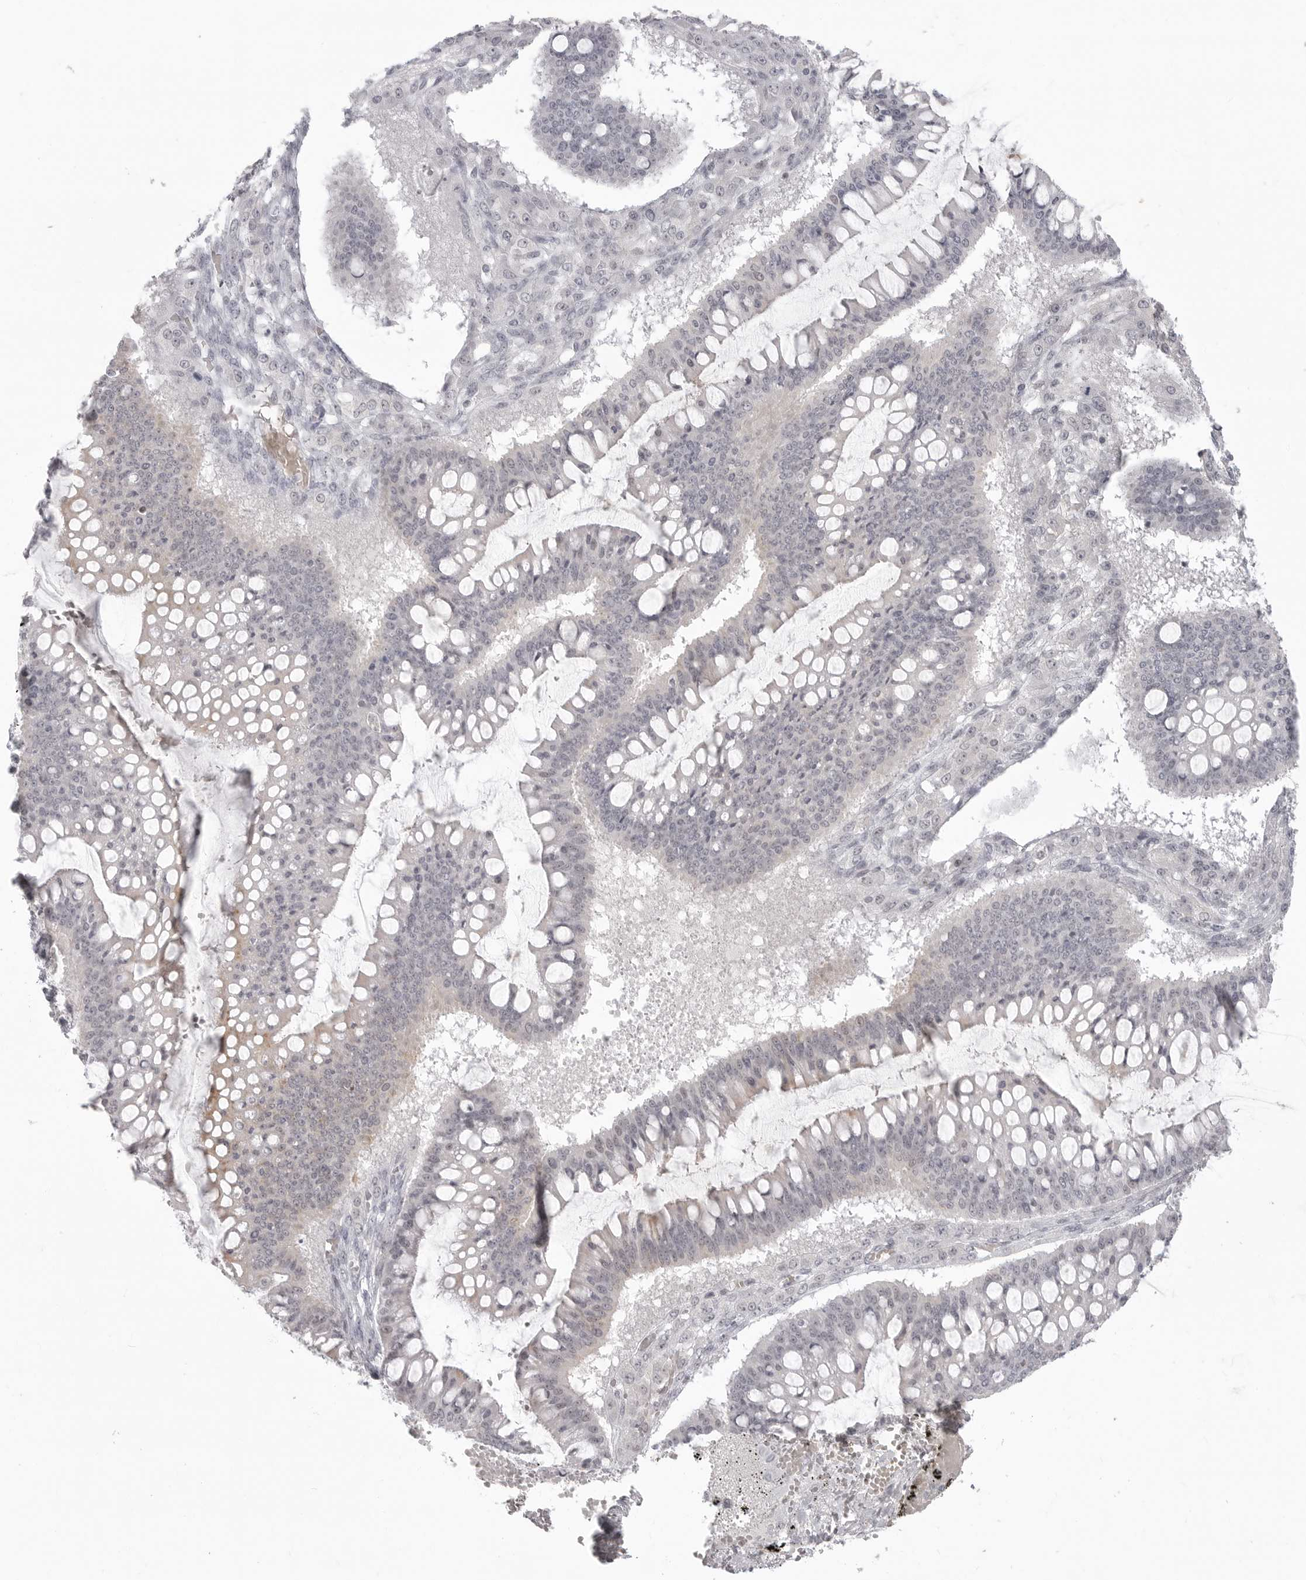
{"staining": {"intensity": "weak", "quantity": "<25%", "location": "cytoplasmic/membranous"}, "tissue": "ovarian cancer", "cell_type": "Tumor cells", "image_type": "cancer", "snomed": [{"axis": "morphology", "description": "Cystadenocarcinoma, mucinous, NOS"}, {"axis": "topography", "description": "Ovary"}], "caption": "The immunohistochemistry histopathology image has no significant positivity in tumor cells of mucinous cystadenocarcinoma (ovarian) tissue. (Stains: DAB immunohistochemistry (IHC) with hematoxylin counter stain, Microscopy: brightfield microscopy at high magnification).", "gene": "TCTN3", "patient": {"sex": "female", "age": 73}}